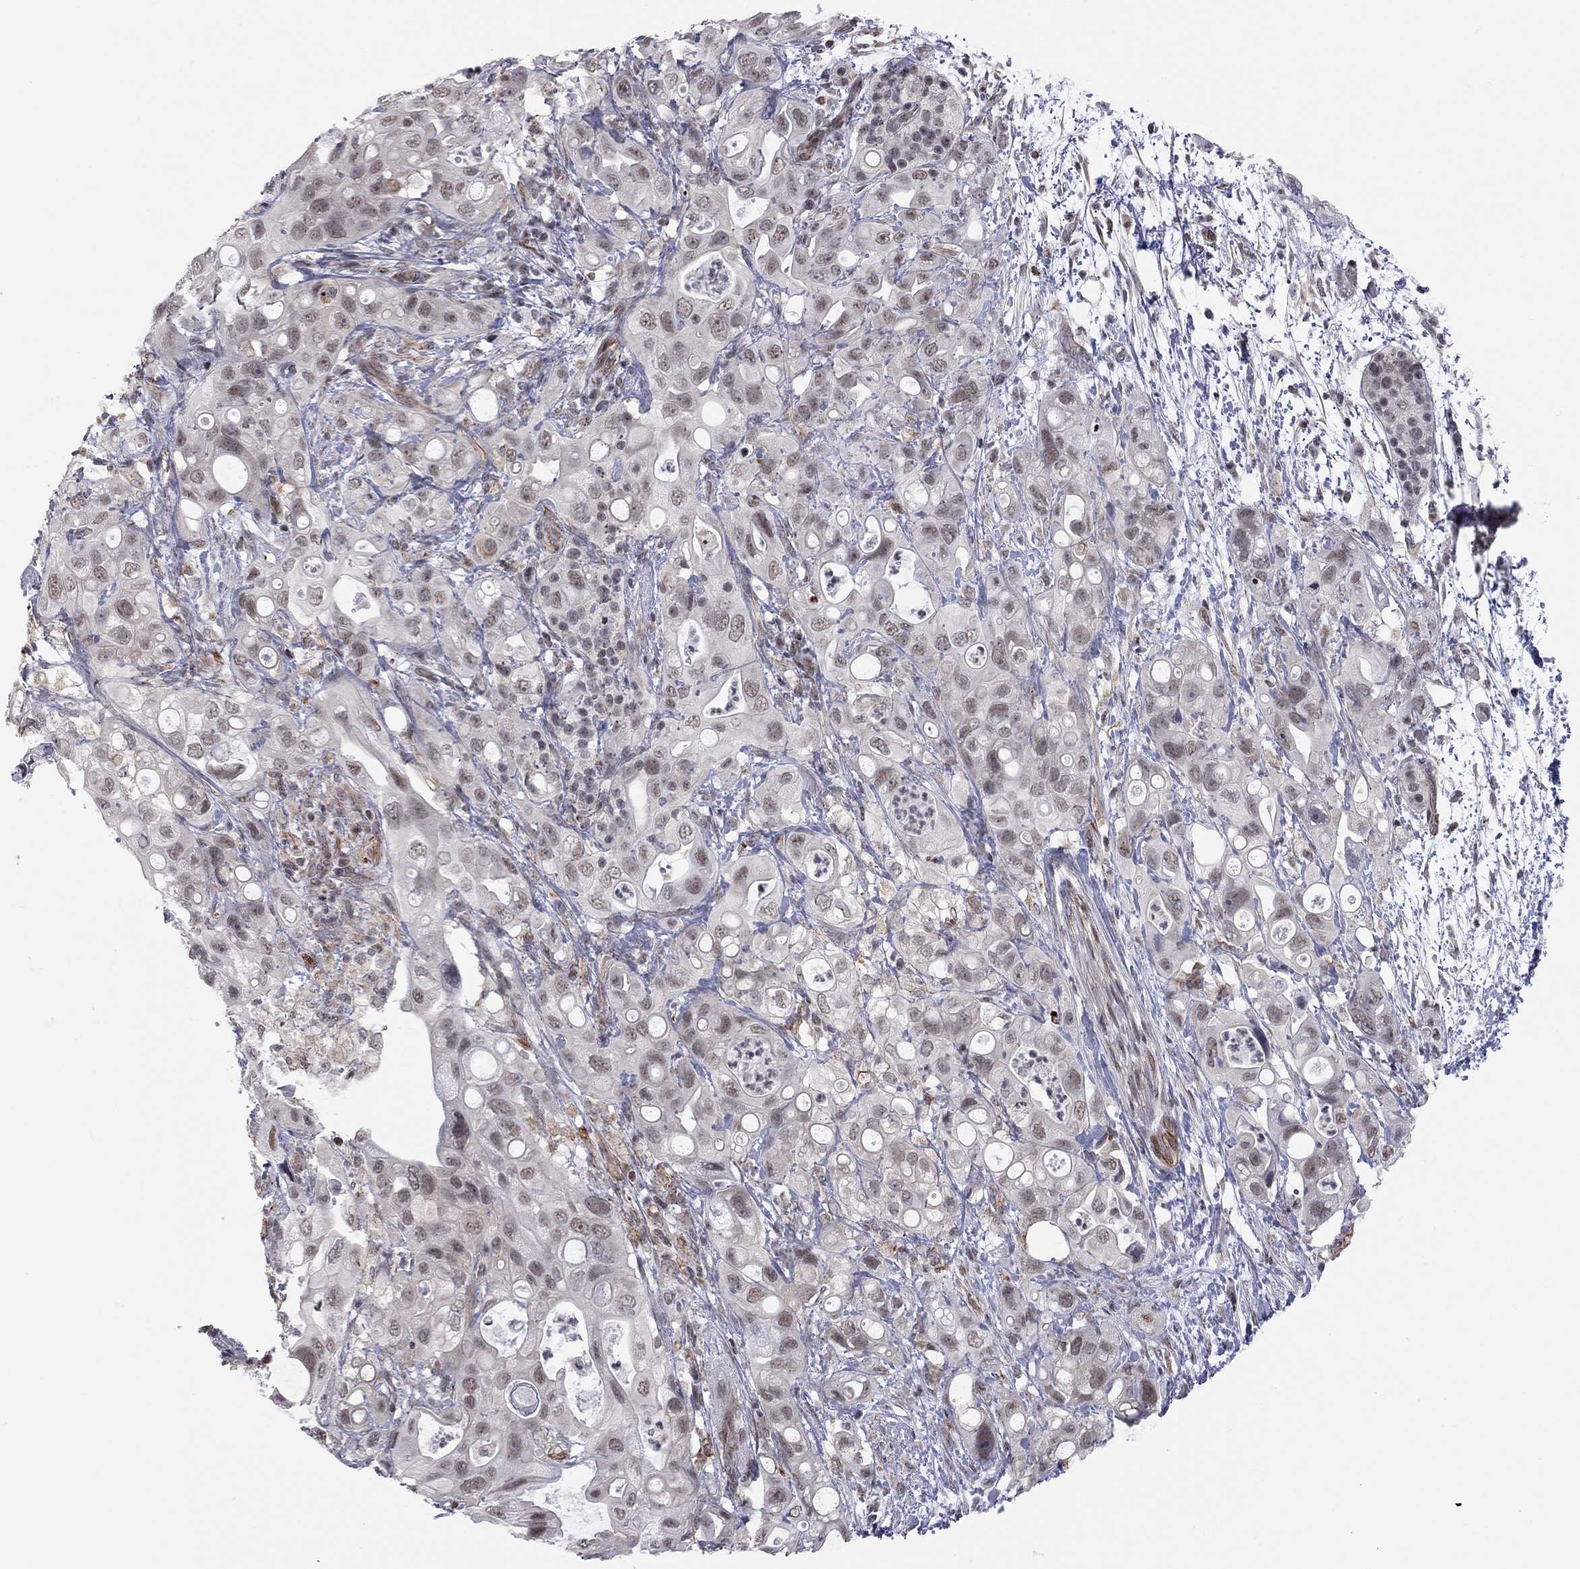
{"staining": {"intensity": "weak", "quantity": "<25%", "location": "nuclear"}, "tissue": "pancreatic cancer", "cell_type": "Tumor cells", "image_type": "cancer", "snomed": [{"axis": "morphology", "description": "Adenocarcinoma, NOS"}, {"axis": "topography", "description": "Pancreas"}], "caption": "A micrograph of human pancreatic adenocarcinoma is negative for staining in tumor cells.", "gene": "MTNR1B", "patient": {"sex": "female", "age": 72}}